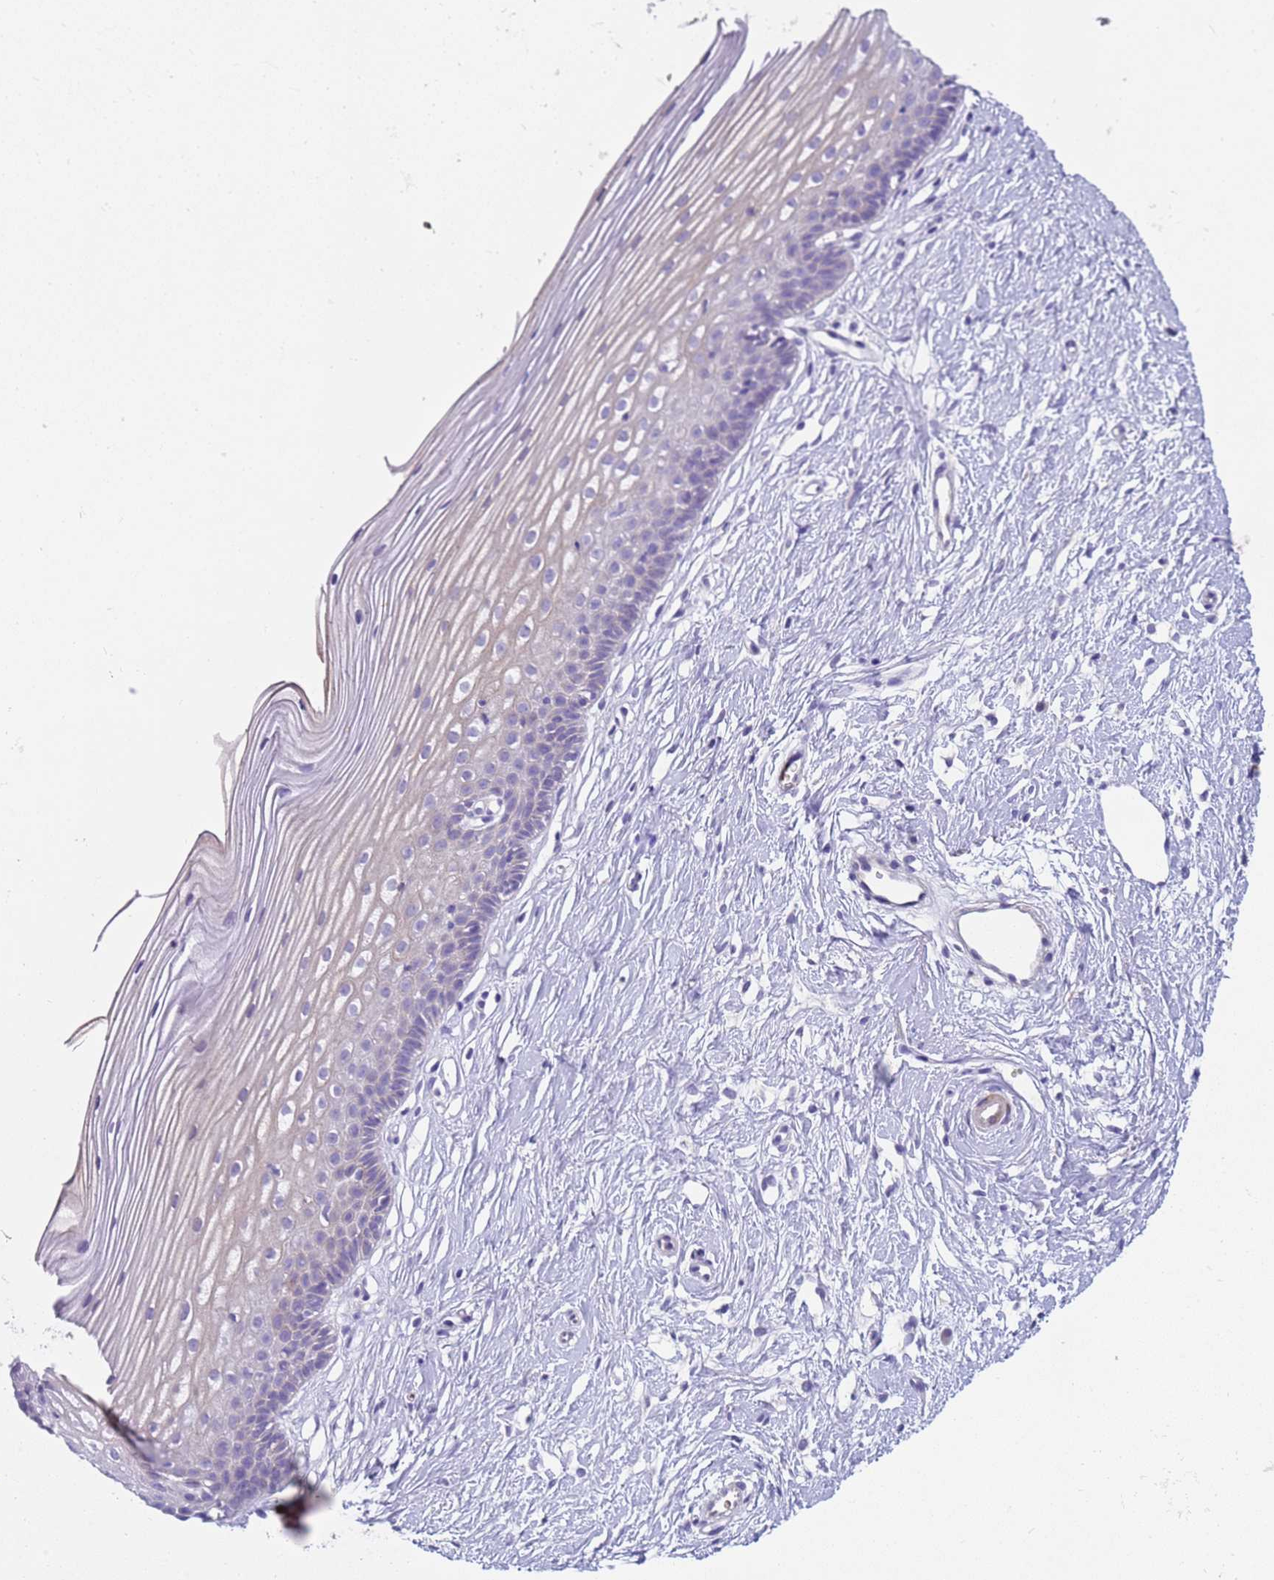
{"staining": {"intensity": "negative", "quantity": "none", "location": "none"}, "tissue": "cervix", "cell_type": "Glandular cells", "image_type": "normal", "snomed": [{"axis": "morphology", "description": "Normal tissue, NOS"}, {"axis": "topography", "description": "Cervix"}], "caption": "DAB (3,3'-diaminobenzidine) immunohistochemical staining of unremarkable human cervix reveals no significant expression in glandular cells.", "gene": "KBTBD3", "patient": {"sex": "female", "age": 40}}